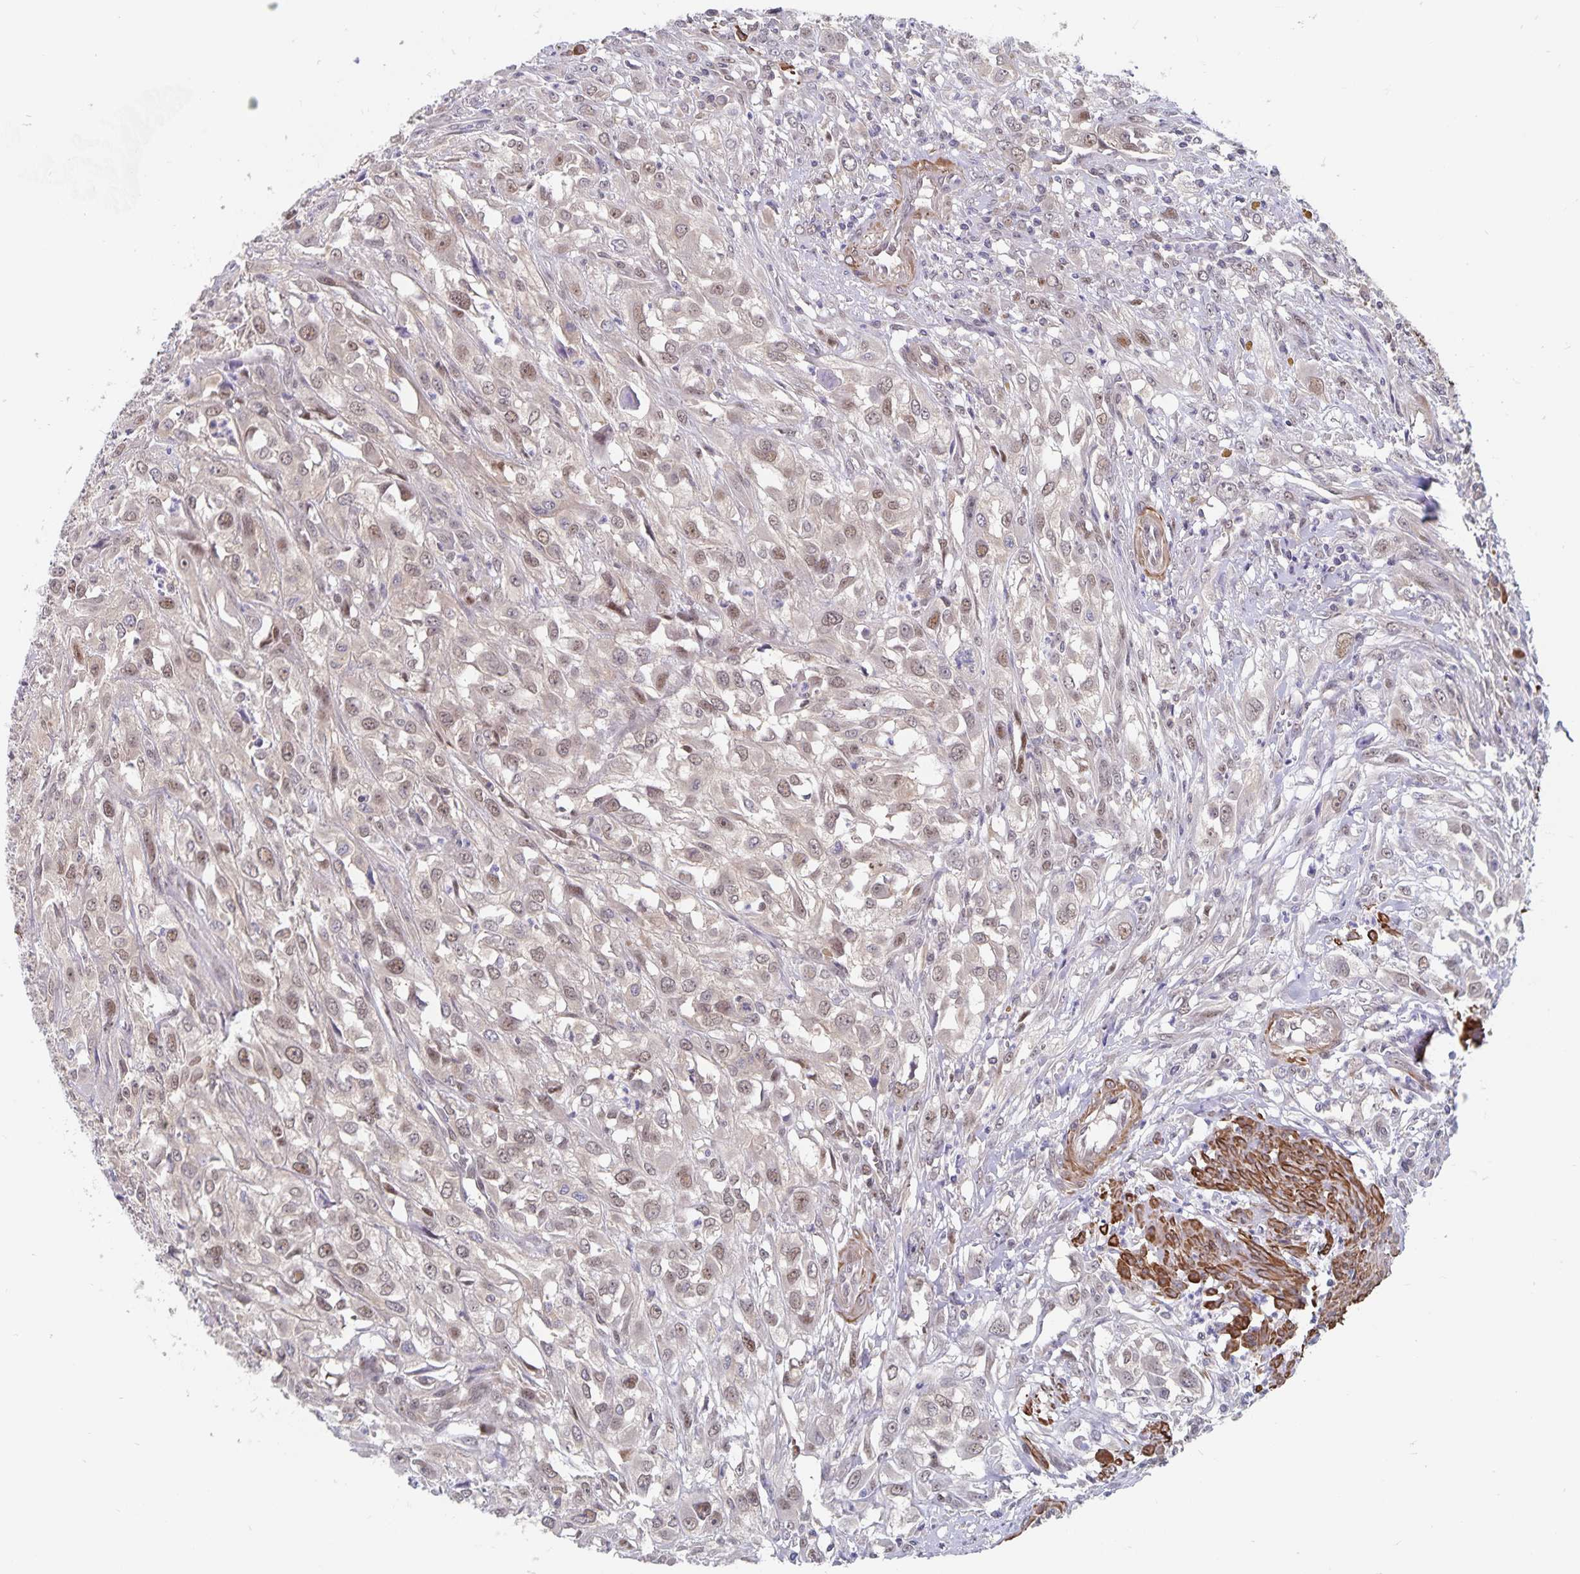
{"staining": {"intensity": "weak", "quantity": "25%-75%", "location": "nuclear"}, "tissue": "urothelial cancer", "cell_type": "Tumor cells", "image_type": "cancer", "snomed": [{"axis": "morphology", "description": "Urothelial carcinoma, High grade"}, {"axis": "topography", "description": "Urinary bladder"}], "caption": "Brown immunohistochemical staining in urothelial cancer displays weak nuclear expression in about 25%-75% of tumor cells.", "gene": "BAG6", "patient": {"sex": "male", "age": 67}}